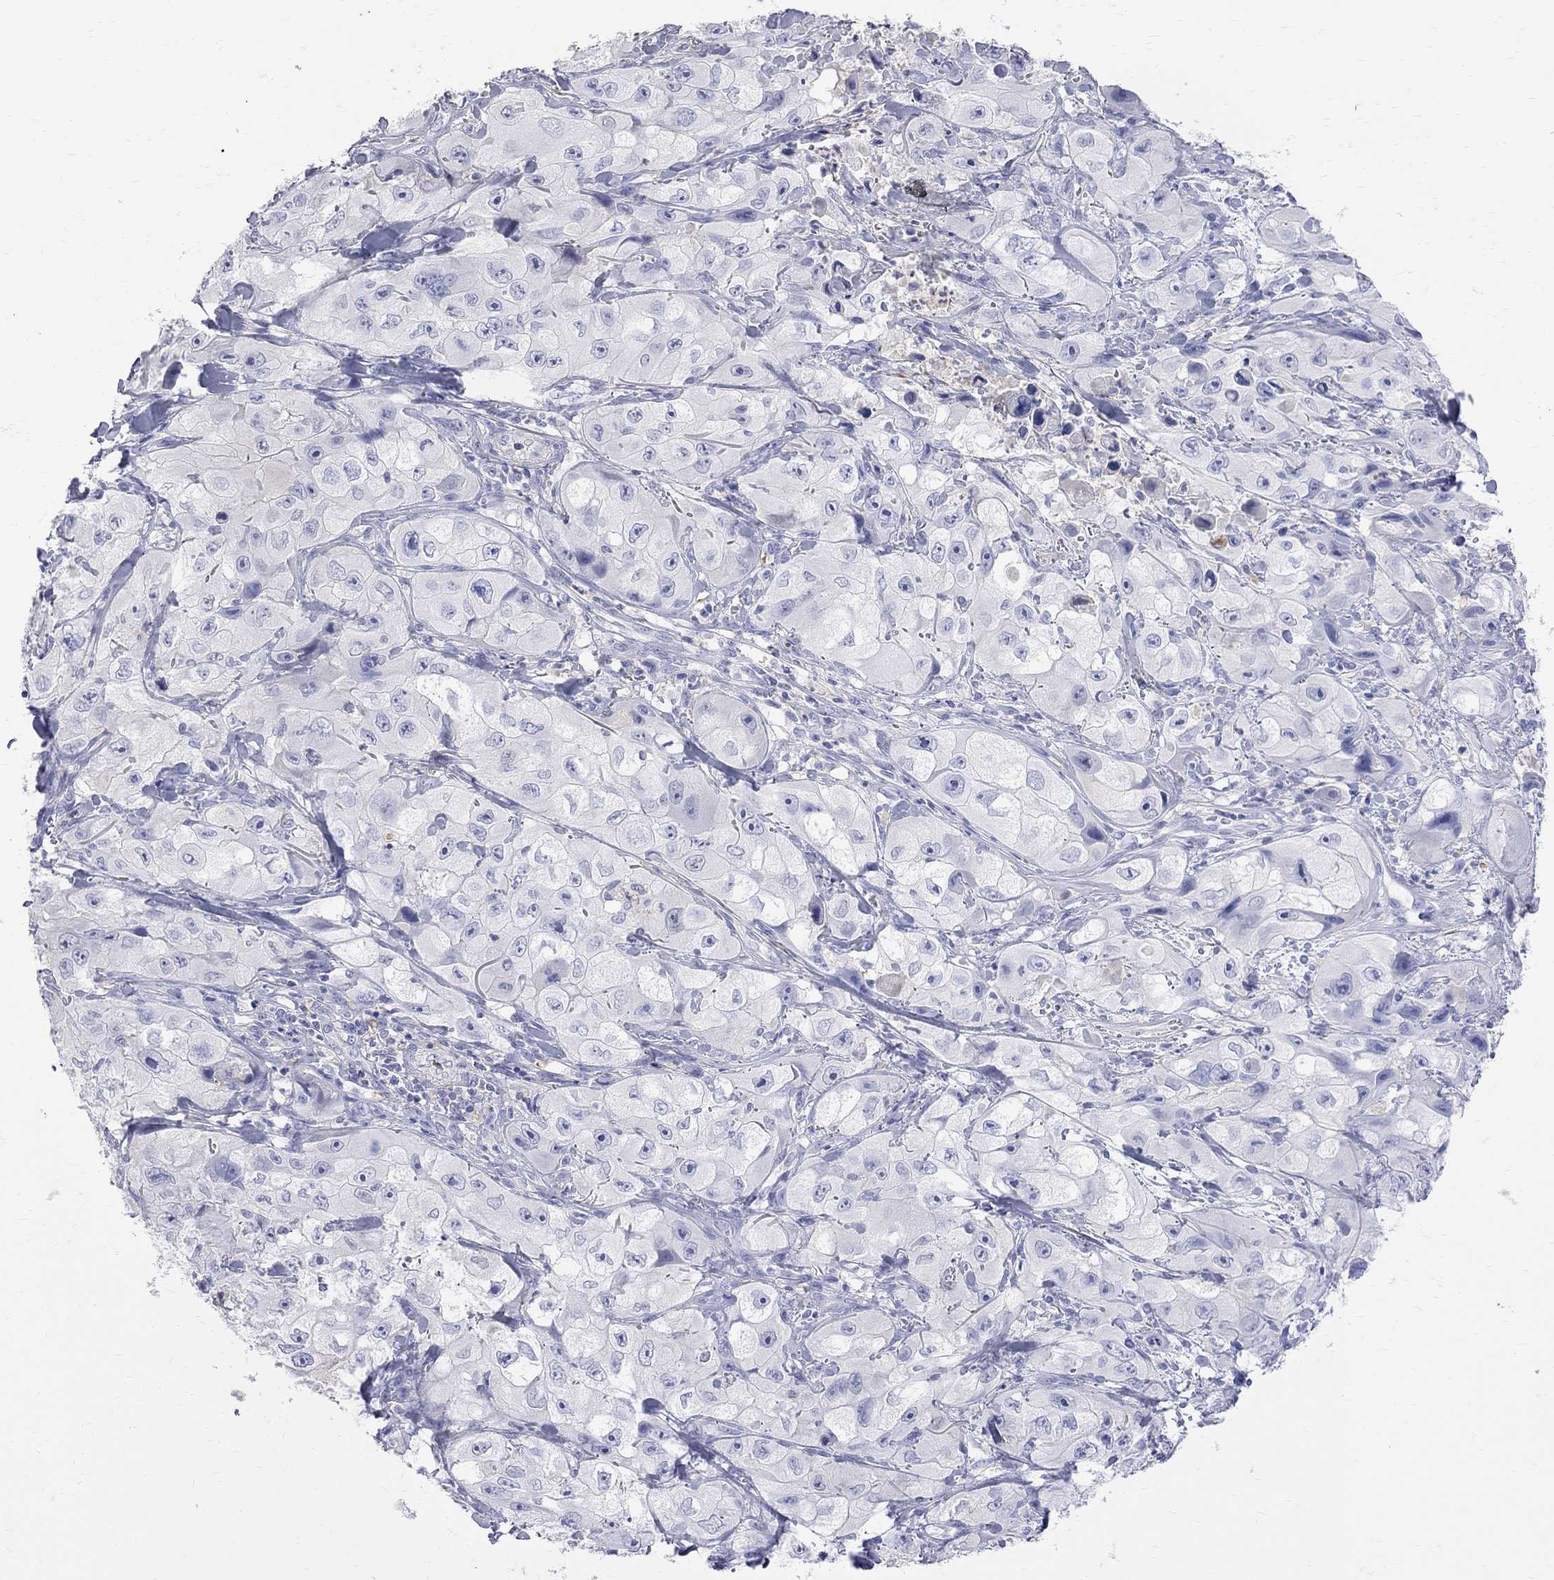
{"staining": {"intensity": "negative", "quantity": "none", "location": "none"}, "tissue": "skin cancer", "cell_type": "Tumor cells", "image_type": "cancer", "snomed": [{"axis": "morphology", "description": "Squamous cell carcinoma, NOS"}, {"axis": "topography", "description": "Skin"}, {"axis": "topography", "description": "Subcutis"}], "caption": "High magnification brightfield microscopy of skin cancer stained with DAB (brown) and counterstained with hematoxylin (blue): tumor cells show no significant expression. (DAB (3,3'-diaminobenzidine) immunohistochemistry (IHC), high magnification).", "gene": "S100A3", "patient": {"sex": "male", "age": 73}}